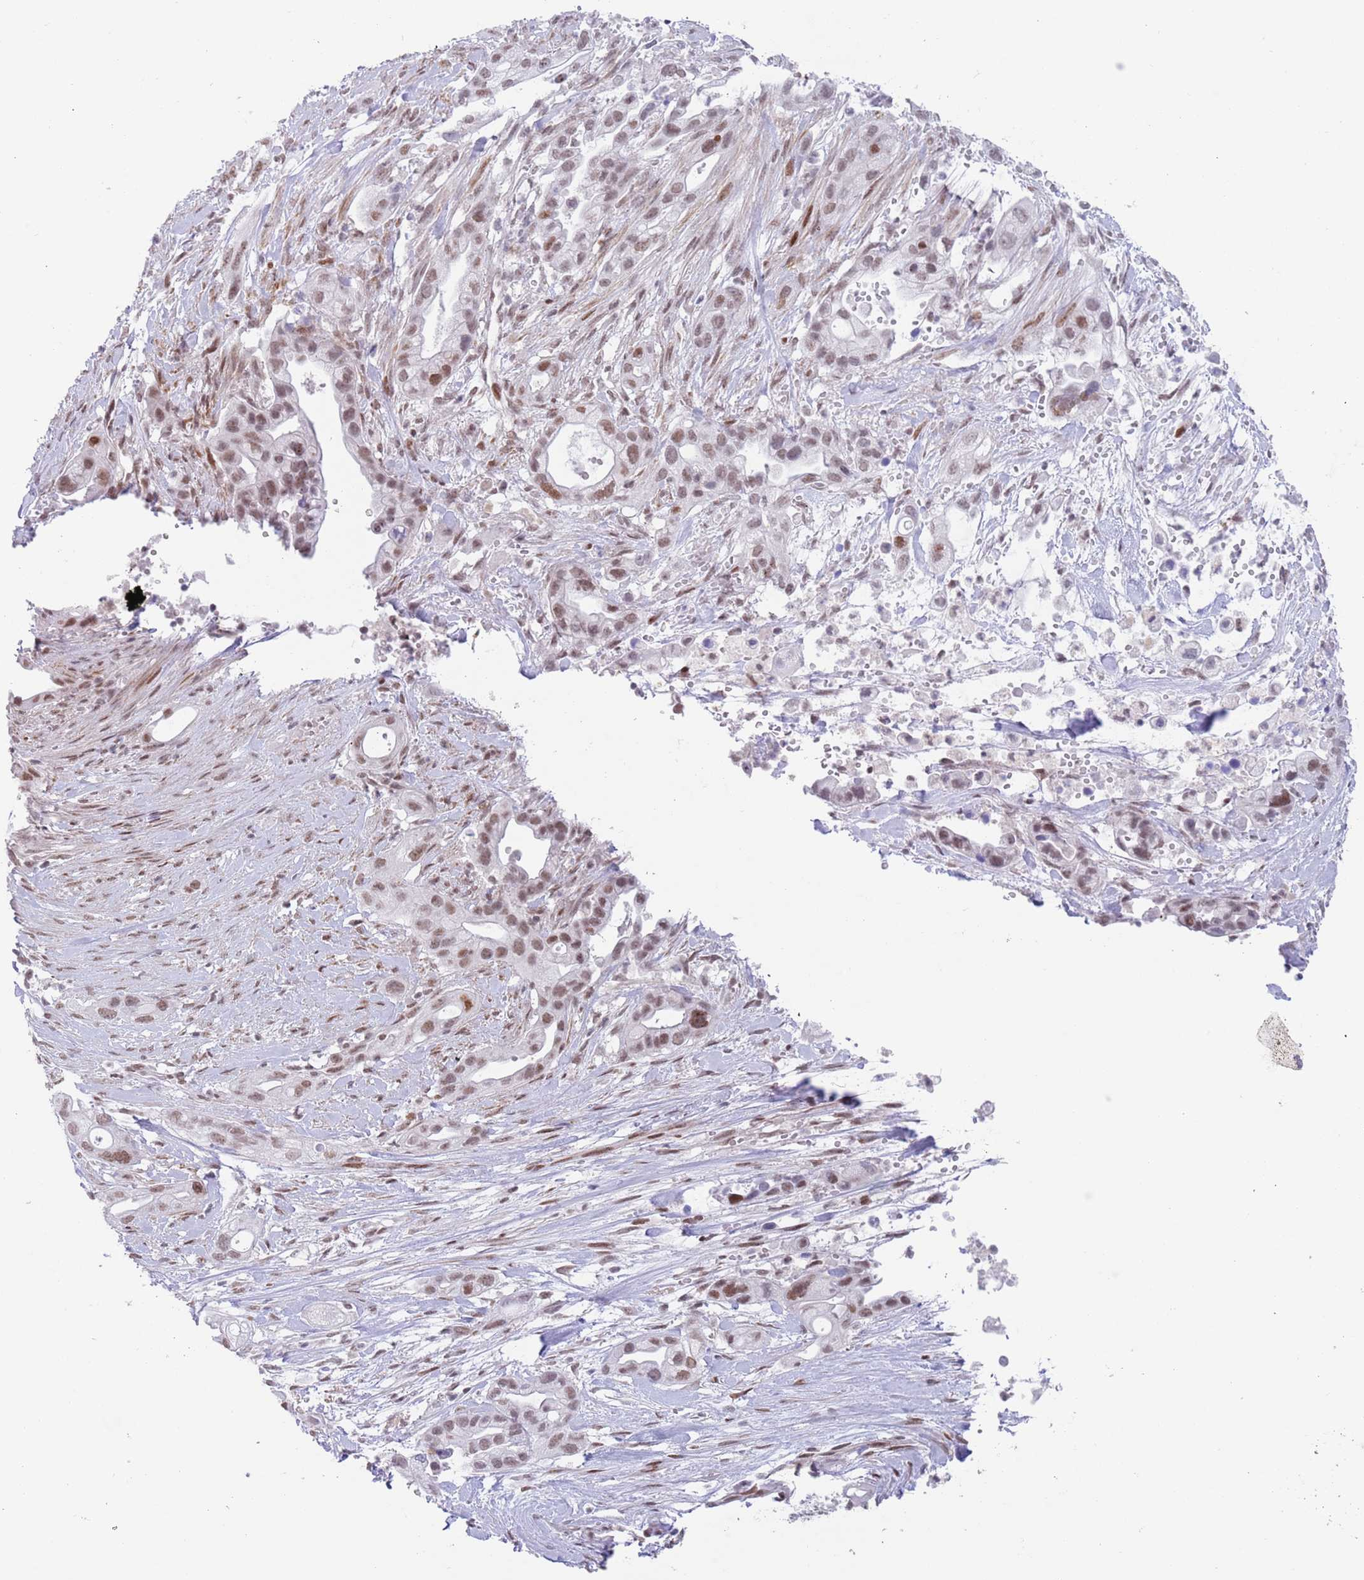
{"staining": {"intensity": "moderate", "quantity": ">75%", "location": "nuclear"}, "tissue": "pancreatic cancer", "cell_type": "Tumor cells", "image_type": "cancer", "snomed": [{"axis": "morphology", "description": "Adenocarcinoma, NOS"}, {"axis": "topography", "description": "Pancreas"}], "caption": "Pancreatic adenocarcinoma stained with a brown dye reveals moderate nuclear positive positivity in about >75% of tumor cells.", "gene": "ZNF382", "patient": {"sex": "male", "age": 44}}